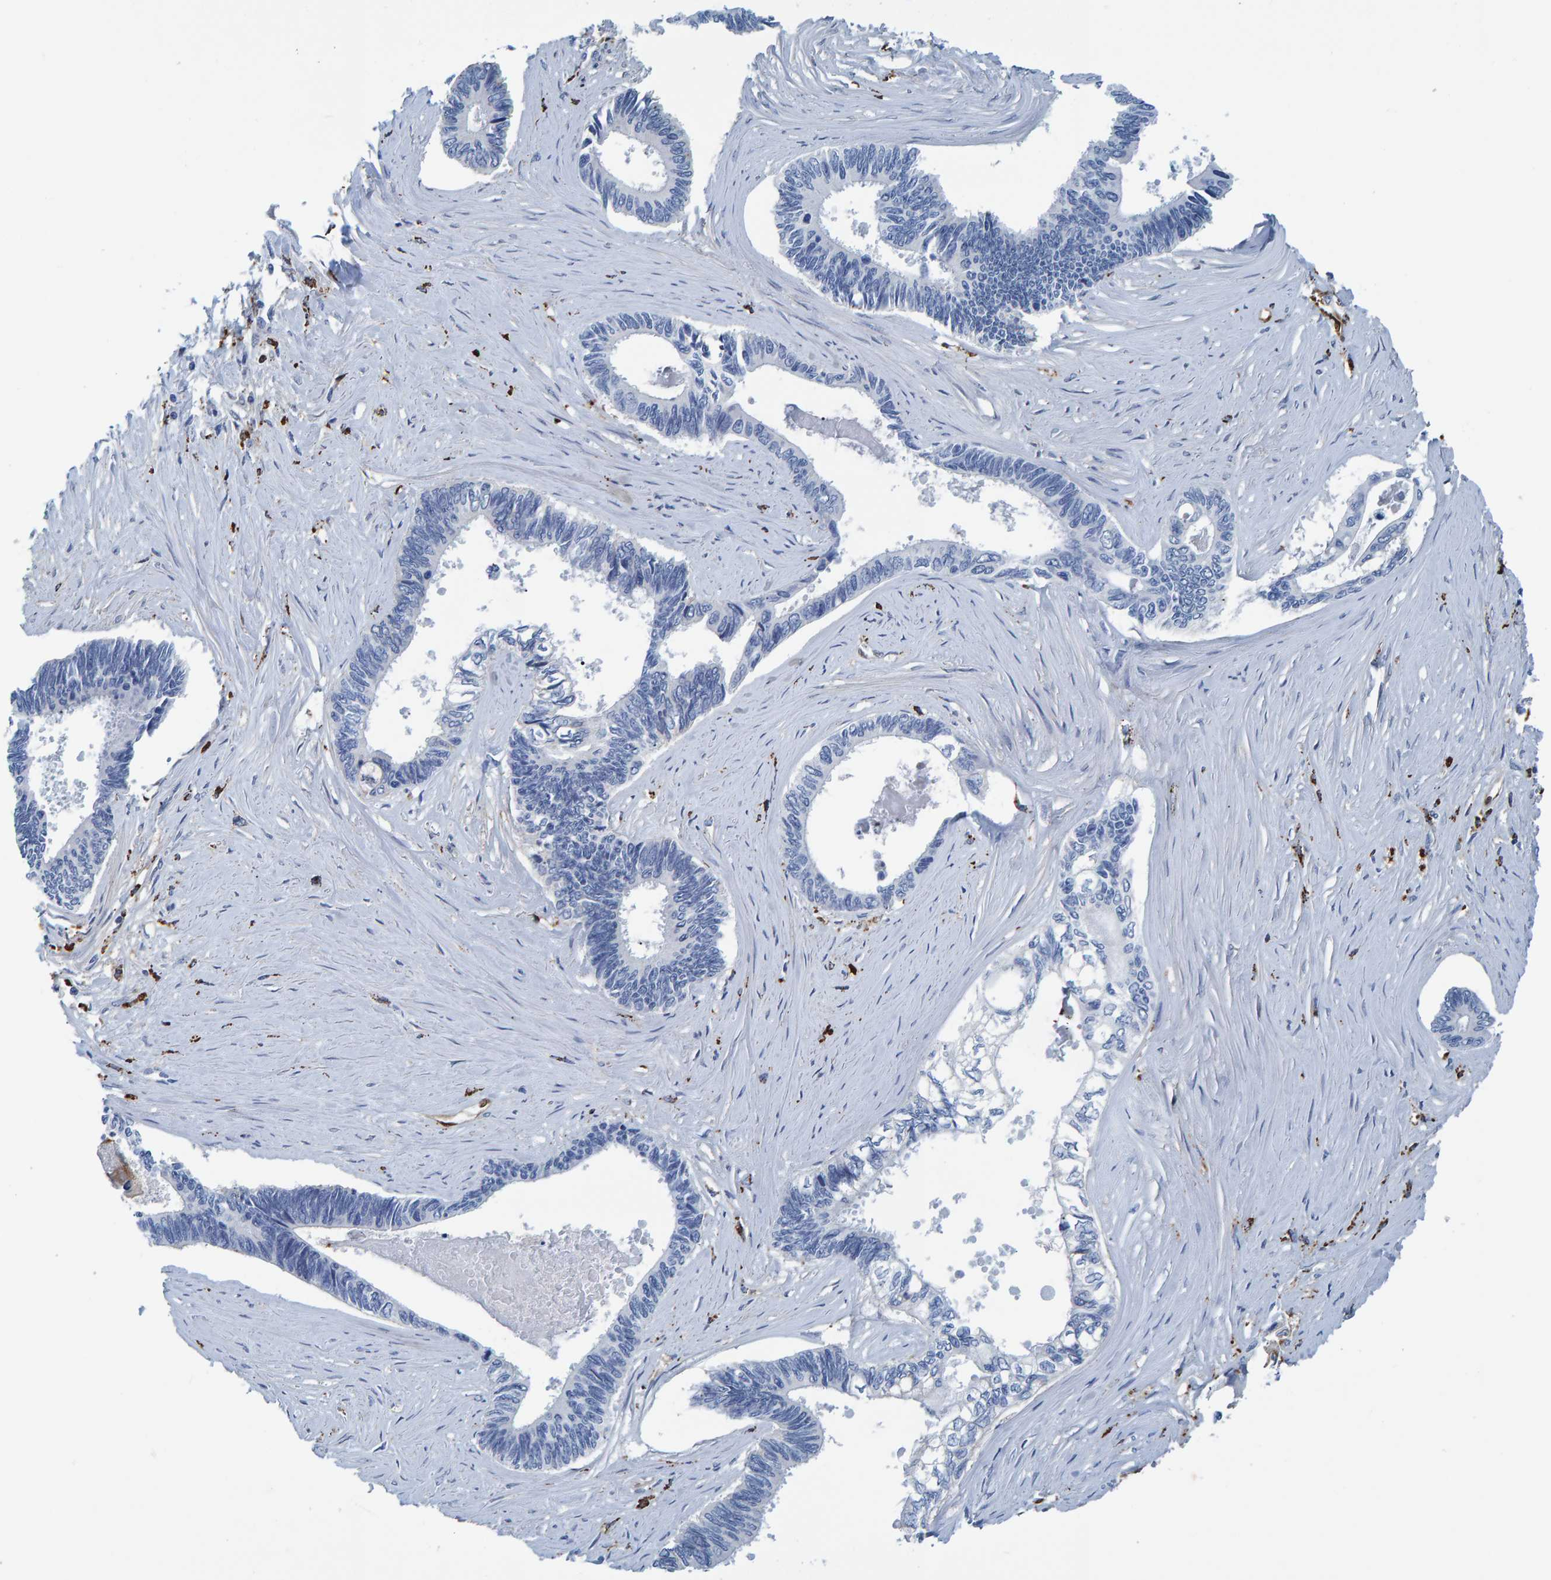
{"staining": {"intensity": "negative", "quantity": "none", "location": "none"}, "tissue": "pancreatic cancer", "cell_type": "Tumor cells", "image_type": "cancer", "snomed": [{"axis": "morphology", "description": "Adenocarcinoma, NOS"}, {"axis": "topography", "description": "Pancreas"}], "caption": "Immunohistochemistry of human pancreatic cancer (adenocarcinoma) reveals no staining in tumor cells.", "gene": "IDO1", "patient": {"sex": "female", "age": 70}}